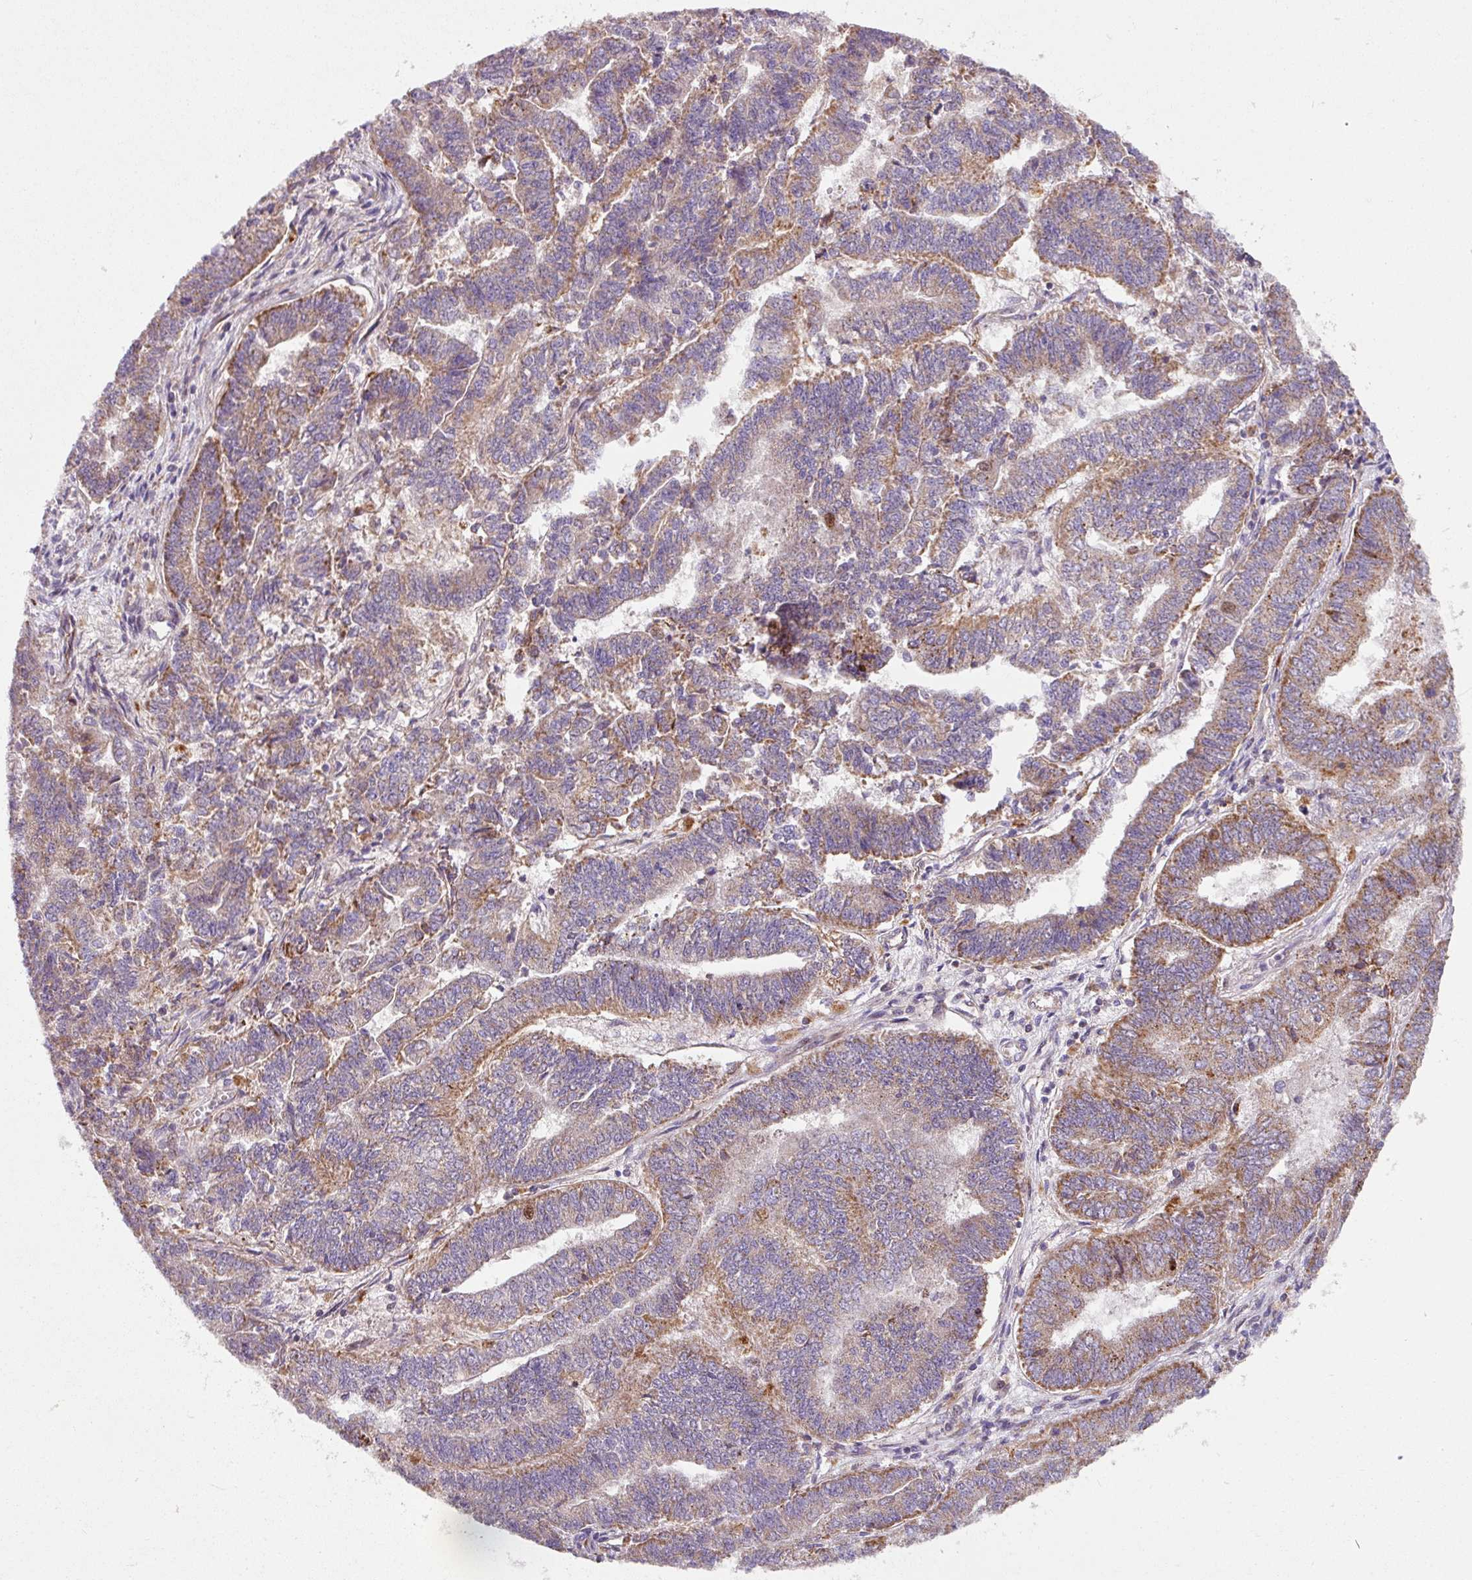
{"staining": {"intensity": "strong", "quantity": "25%-75%", "location": "cytoplasmic/membranous"}, "tissue": "endometrial cancer", "cell_type": "Tumor cells", "image_type": "cancer", "snomed": [{"axis": "morphology", "description": "Adenocarcinoma, NOS"}, {"axis": "topography", "description": "Endometrium"}], "caption": "Immunohistochemical staining of human endometrial cancer demonstrates high levels of strong cytoplasmic/membranous protein positivity in about 25%-75% of tumor cells.", "gene": "SARS2", "patient": {"sex": "female", "age": 72}}